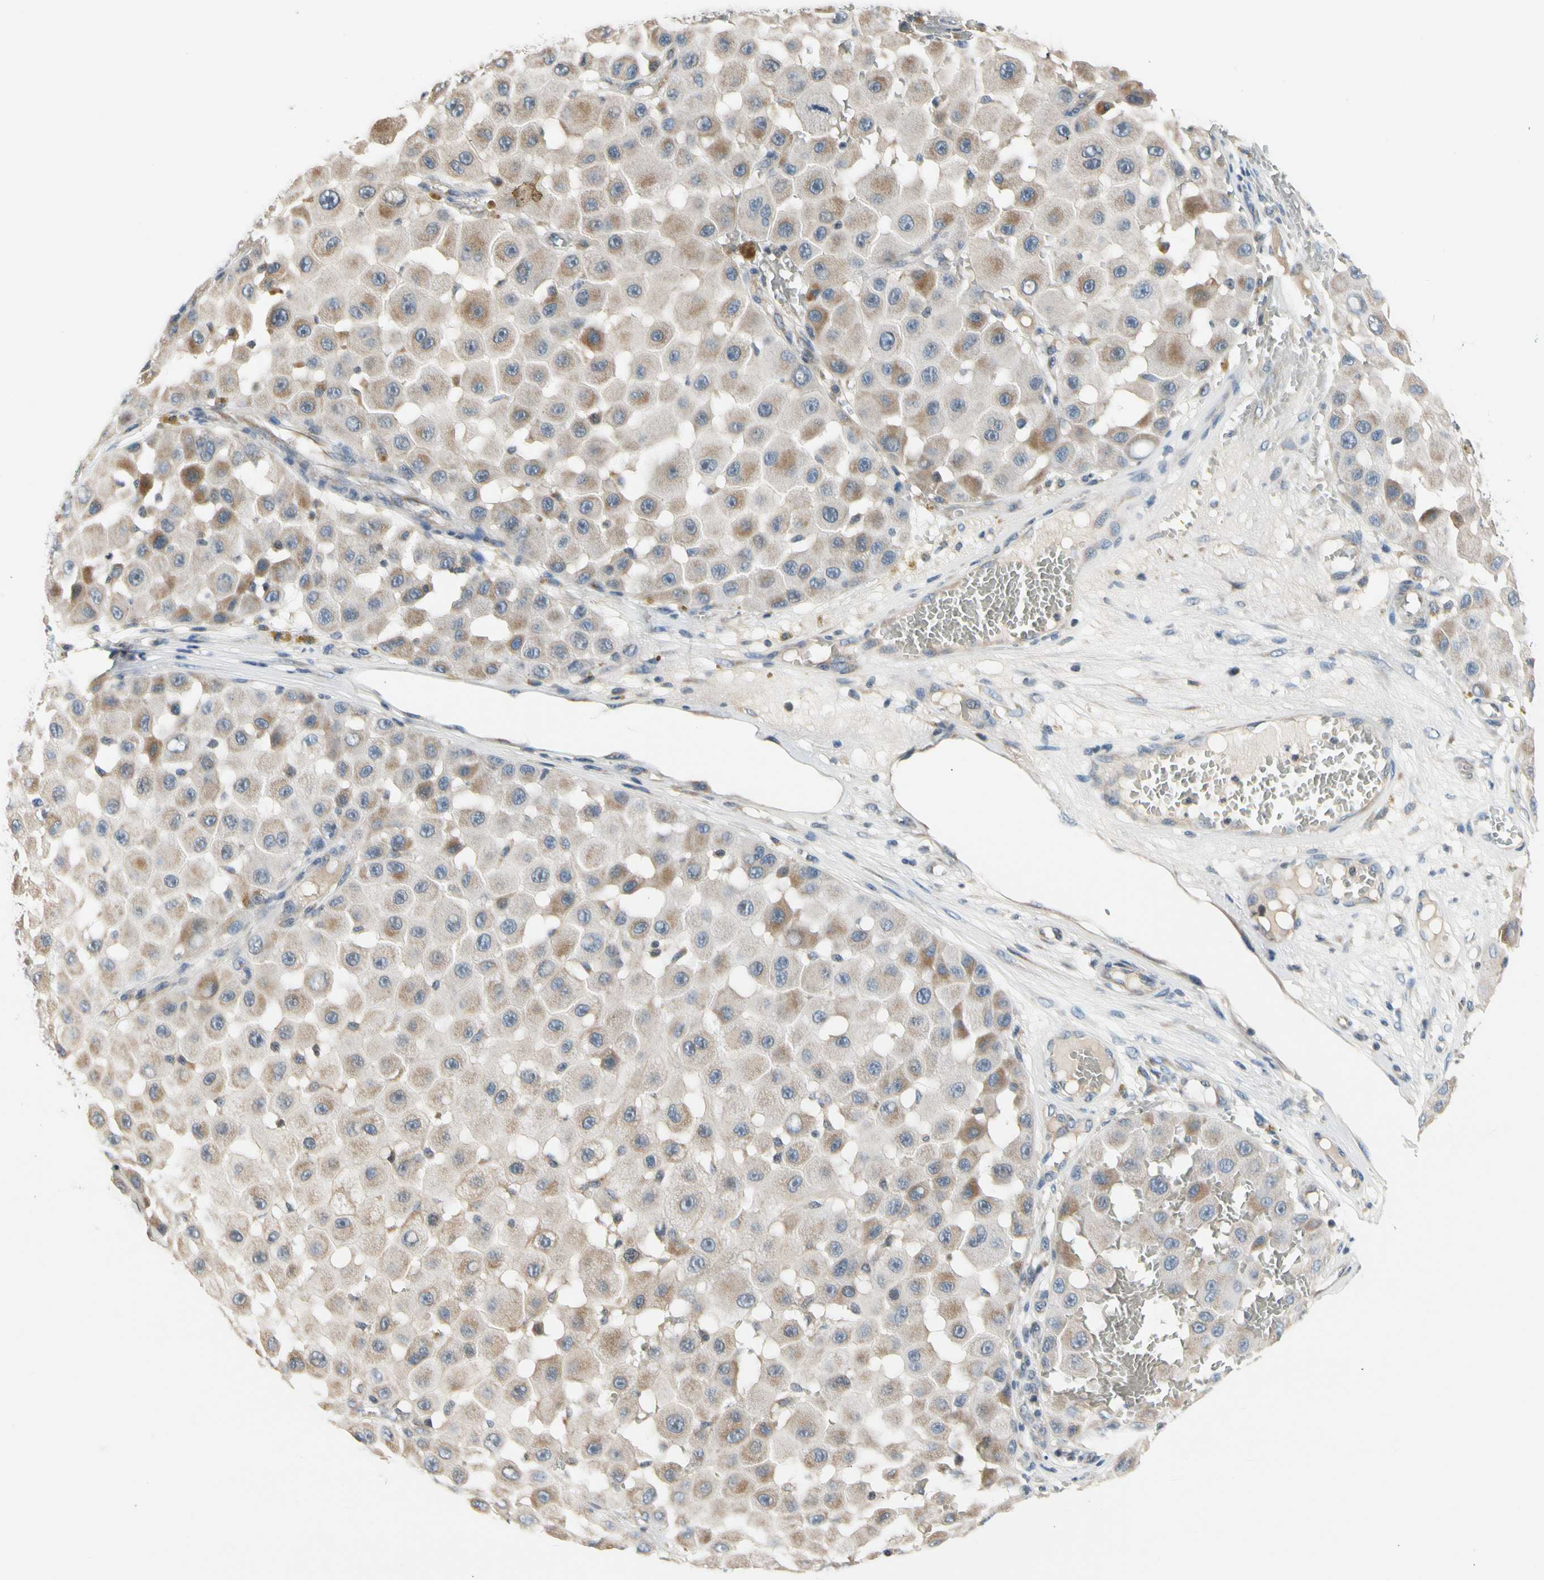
{"staining": {"intensity": "weak", "quantity": ">75%", "location": "cytoplasmic/membranous"}, "tissue": "melanoma", "cell_type": "Tumor cells", "image_type": "cancer", "snomed": [{"axis": "morphology", "description": "Malignant melanoma, NOS"}, {"axis": "topography", "description": "Skin"}], "caption": "A high-resolution histopathology image shows IHC staining of malignant melanoma, which displays weak cytoplasmic/membranous staining in approximately >75% of tumor cells.", "gene": "SOX30", "patient": {"sex": "female", "age": 81}}